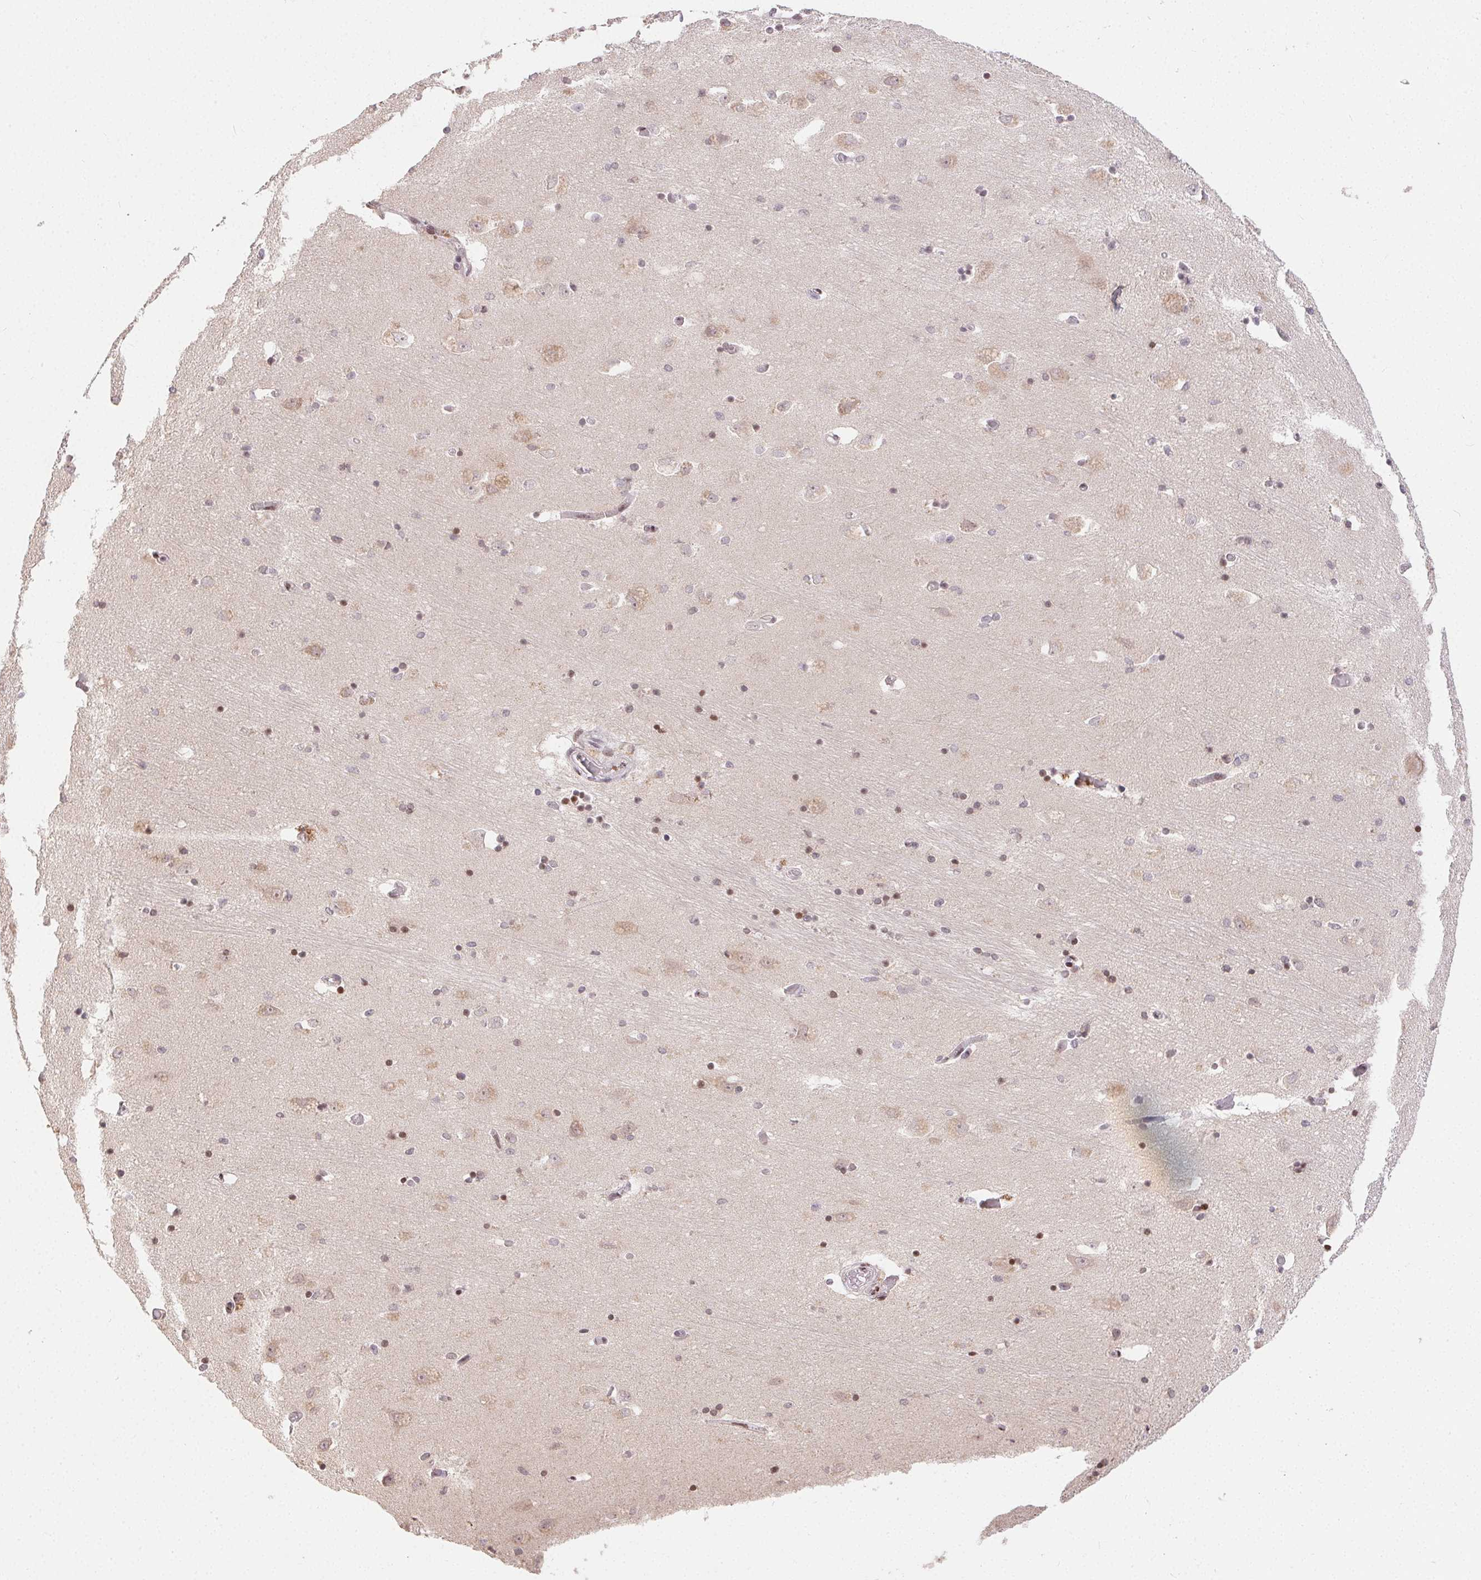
{"staining": {"intensity": "moderate", "quantity": "<25%", "location": "nuclear"}, "tissue": "caudate", "cell_type": "Glial cells", "image_type": "normal", "snomed": [{"axis": "morphology", "description": "Normal tissue, NOS"}, {"axis": "topography", "description": "Lateral ventricle wall"}, {"axis": "topography", "description": "Hippocampus"}], "caption": "Immunohistochemical staining of unremarkable caudate displays <25% levels of moderate nuclear protein positivity in approximately <25% of glial cells. (DAB IHC with brightfield microscopy, high magnification).", "gene": "MAPKAPK2", "patient": {"sex": "female", "age": 63}}